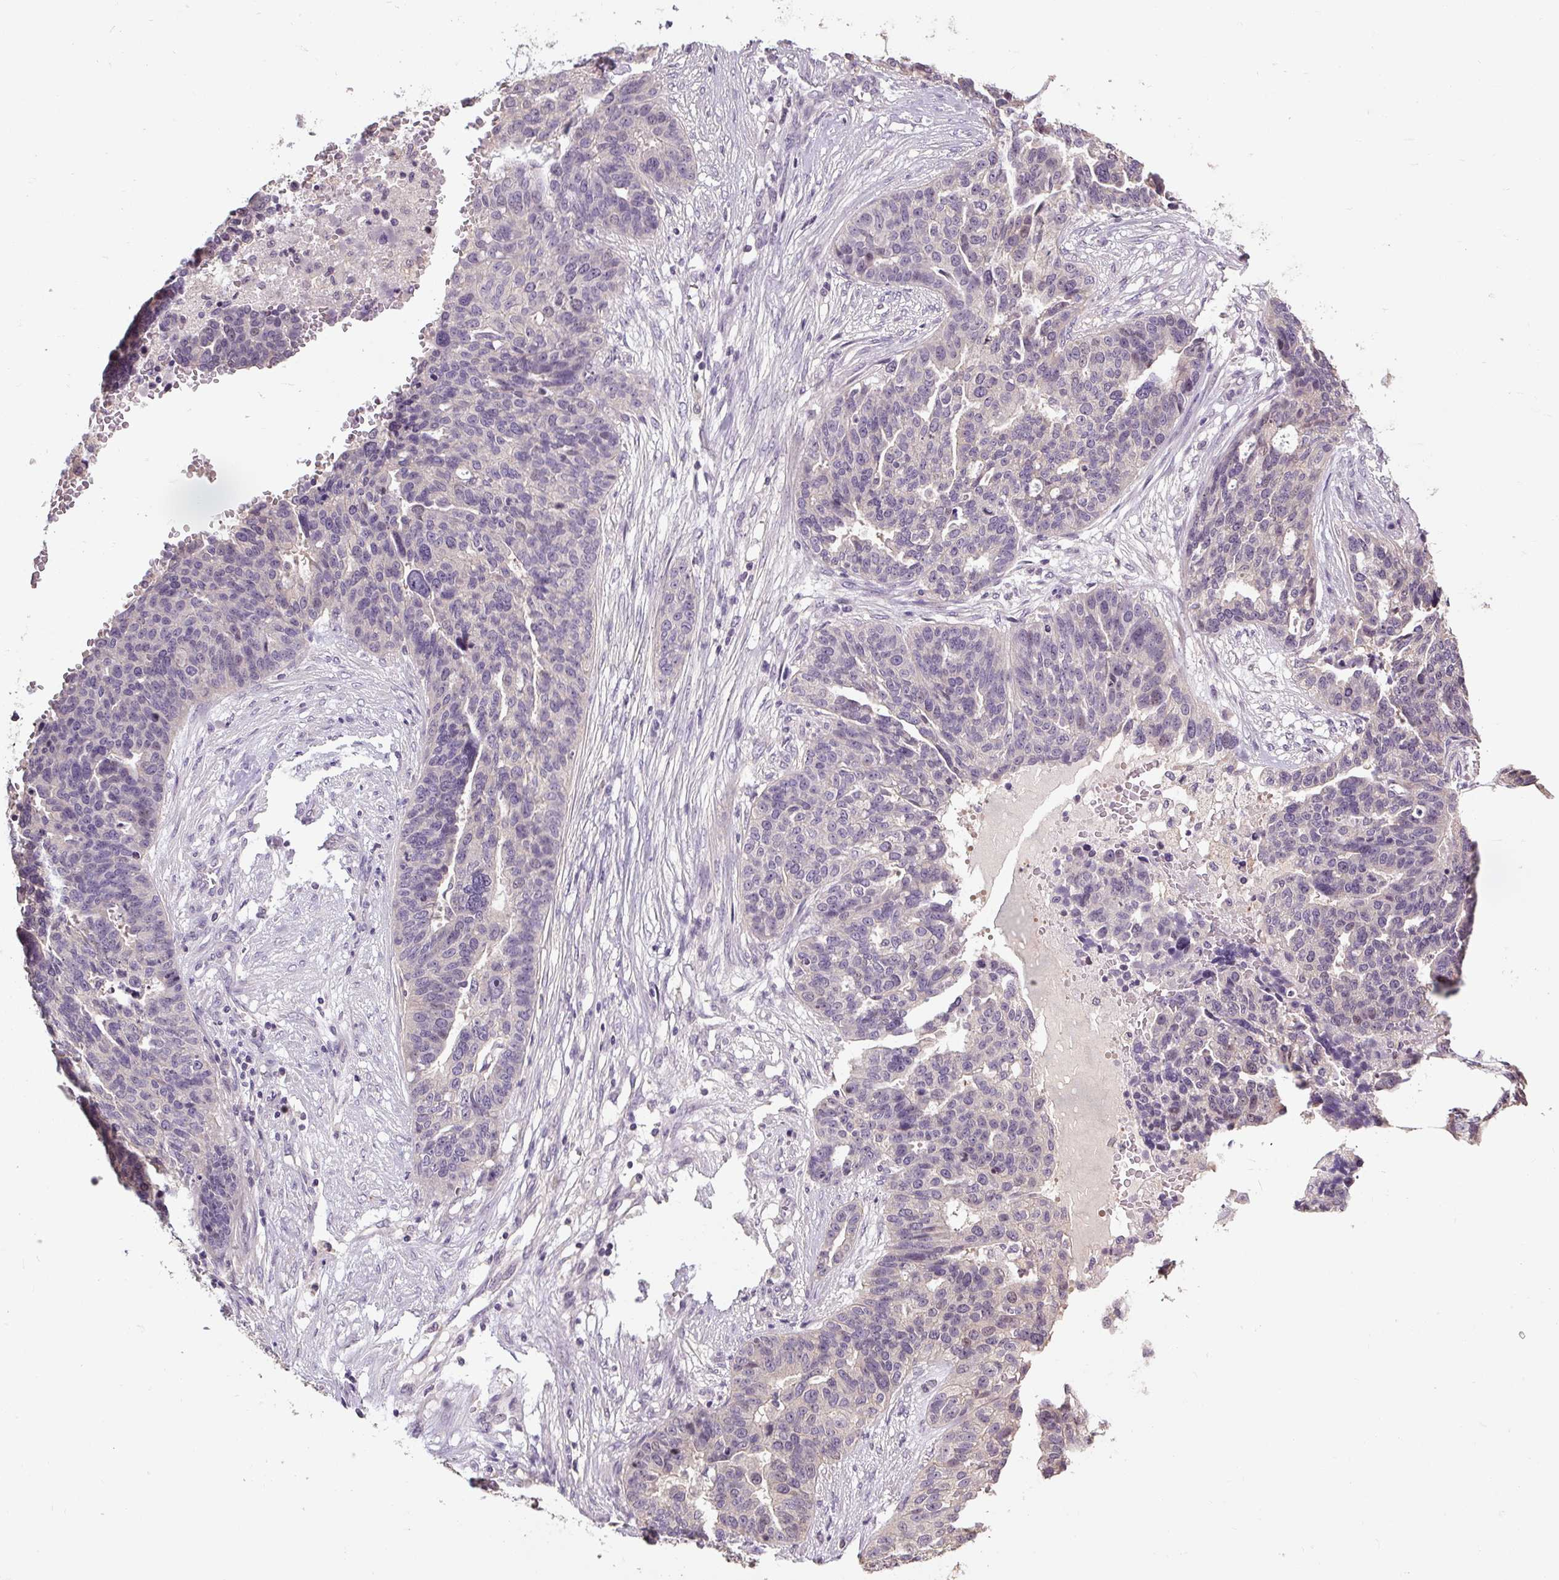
{"staining": {"intensity": "negative", "quantity": "none", "location": "none"}, "tissue": "ovarian cancer", "cell_type": "Tumor cells", "image_type": "cancer", "snomed": [{"axis": "morphology", "description": "Cystadenocarcinoma, serous, NOS"}, {"axis": "topography", "description": "Ovary"}], "caption": "This is a micrograph of immunohistochemistry staining of ovarian cancer, which shows no expression in tumor cells.", "gene": "CFAP65", "patient": {"sex": "female", "age": 59}}